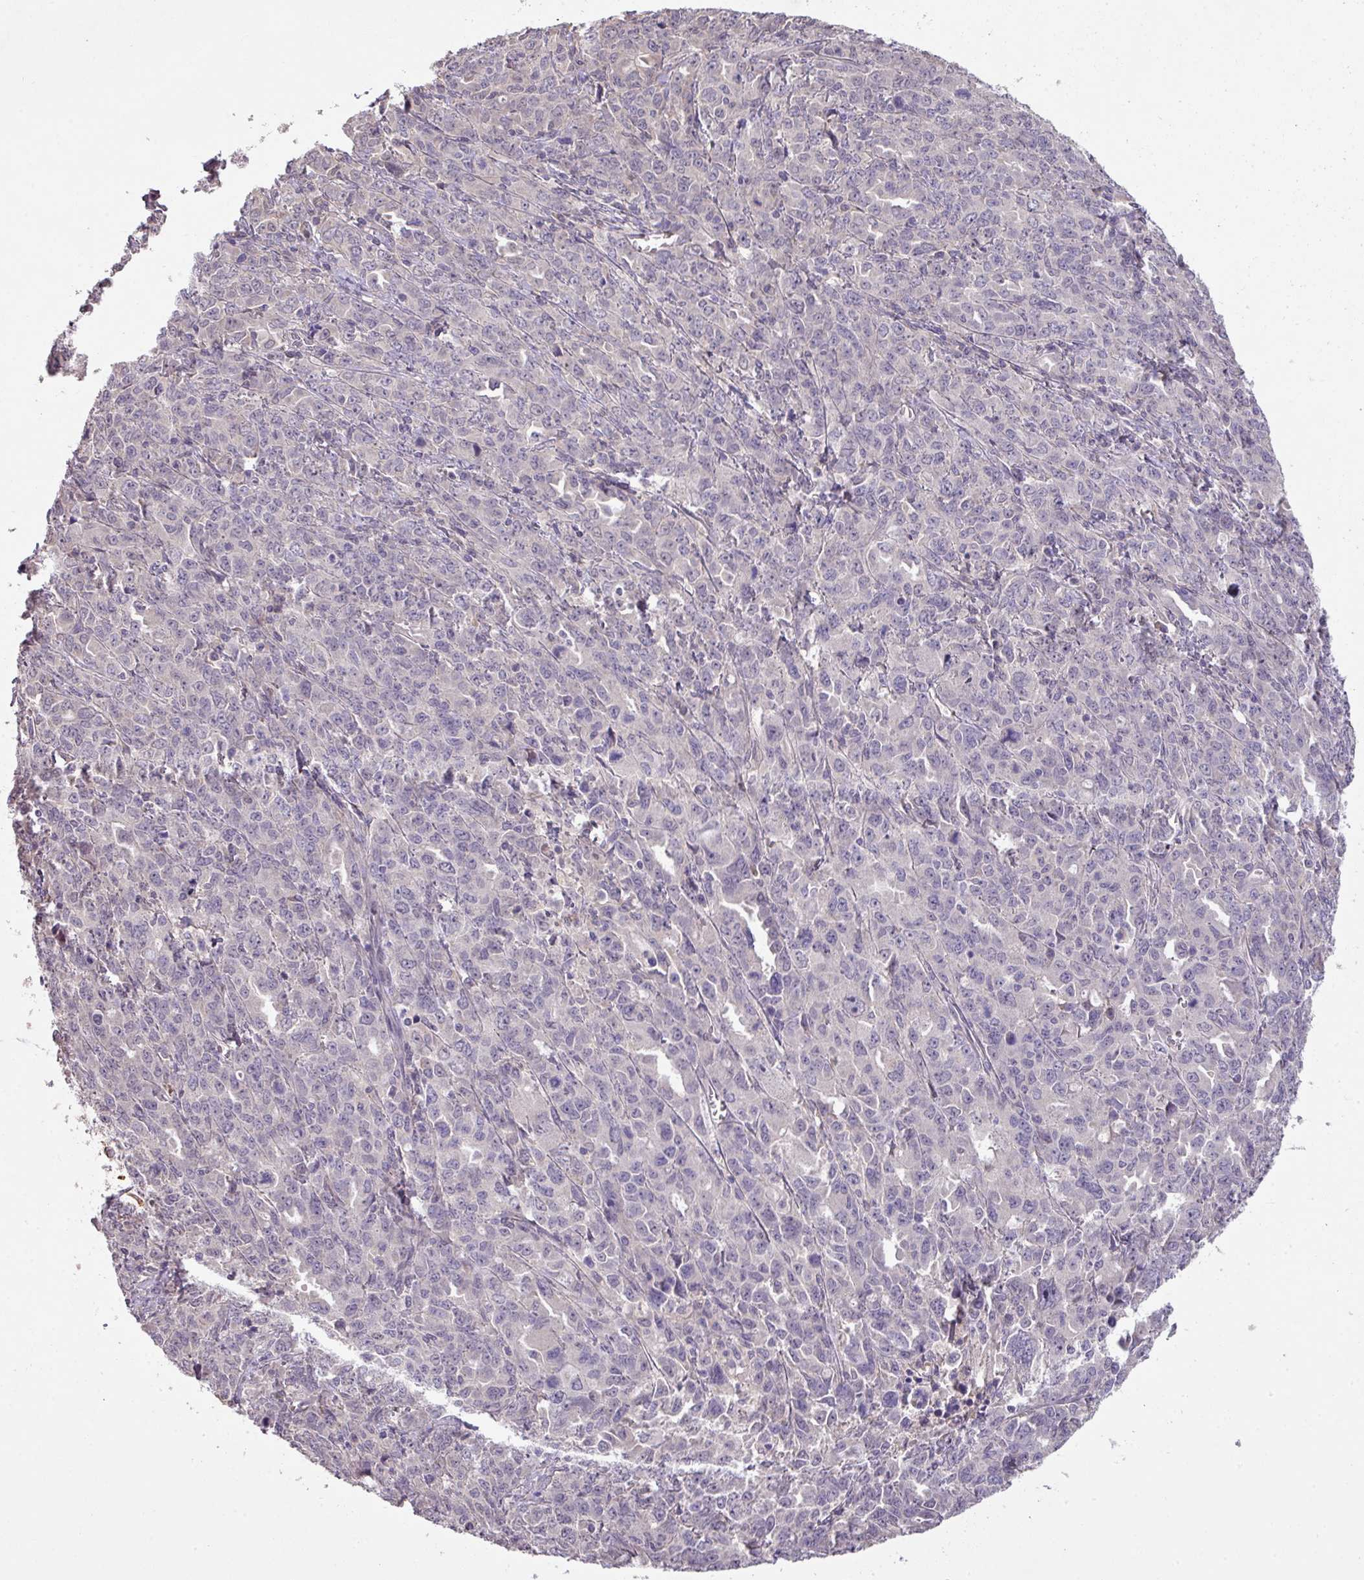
{"staining": {"intensity": "negative", "quantity": "none", "location": "none"}, "tissue": "ovarian cancer", "cell_type": "Tumor cells", "image_type": "cancer", "snomed": [{"axis": "morphology", "description": "Adenocarcinoma, NOS"}, {"axis": "morphology", "description": "Carcinoma, endometroid"}, {"axis": "topography", "description": "Ovary"}], "caption": "A histopathology image of ovarian endometroid carcinoma stained for a protein displays no brown staining in tumor cells.", "gene": "PRADC1", "patient": {"sex": "female", "age": 72}}